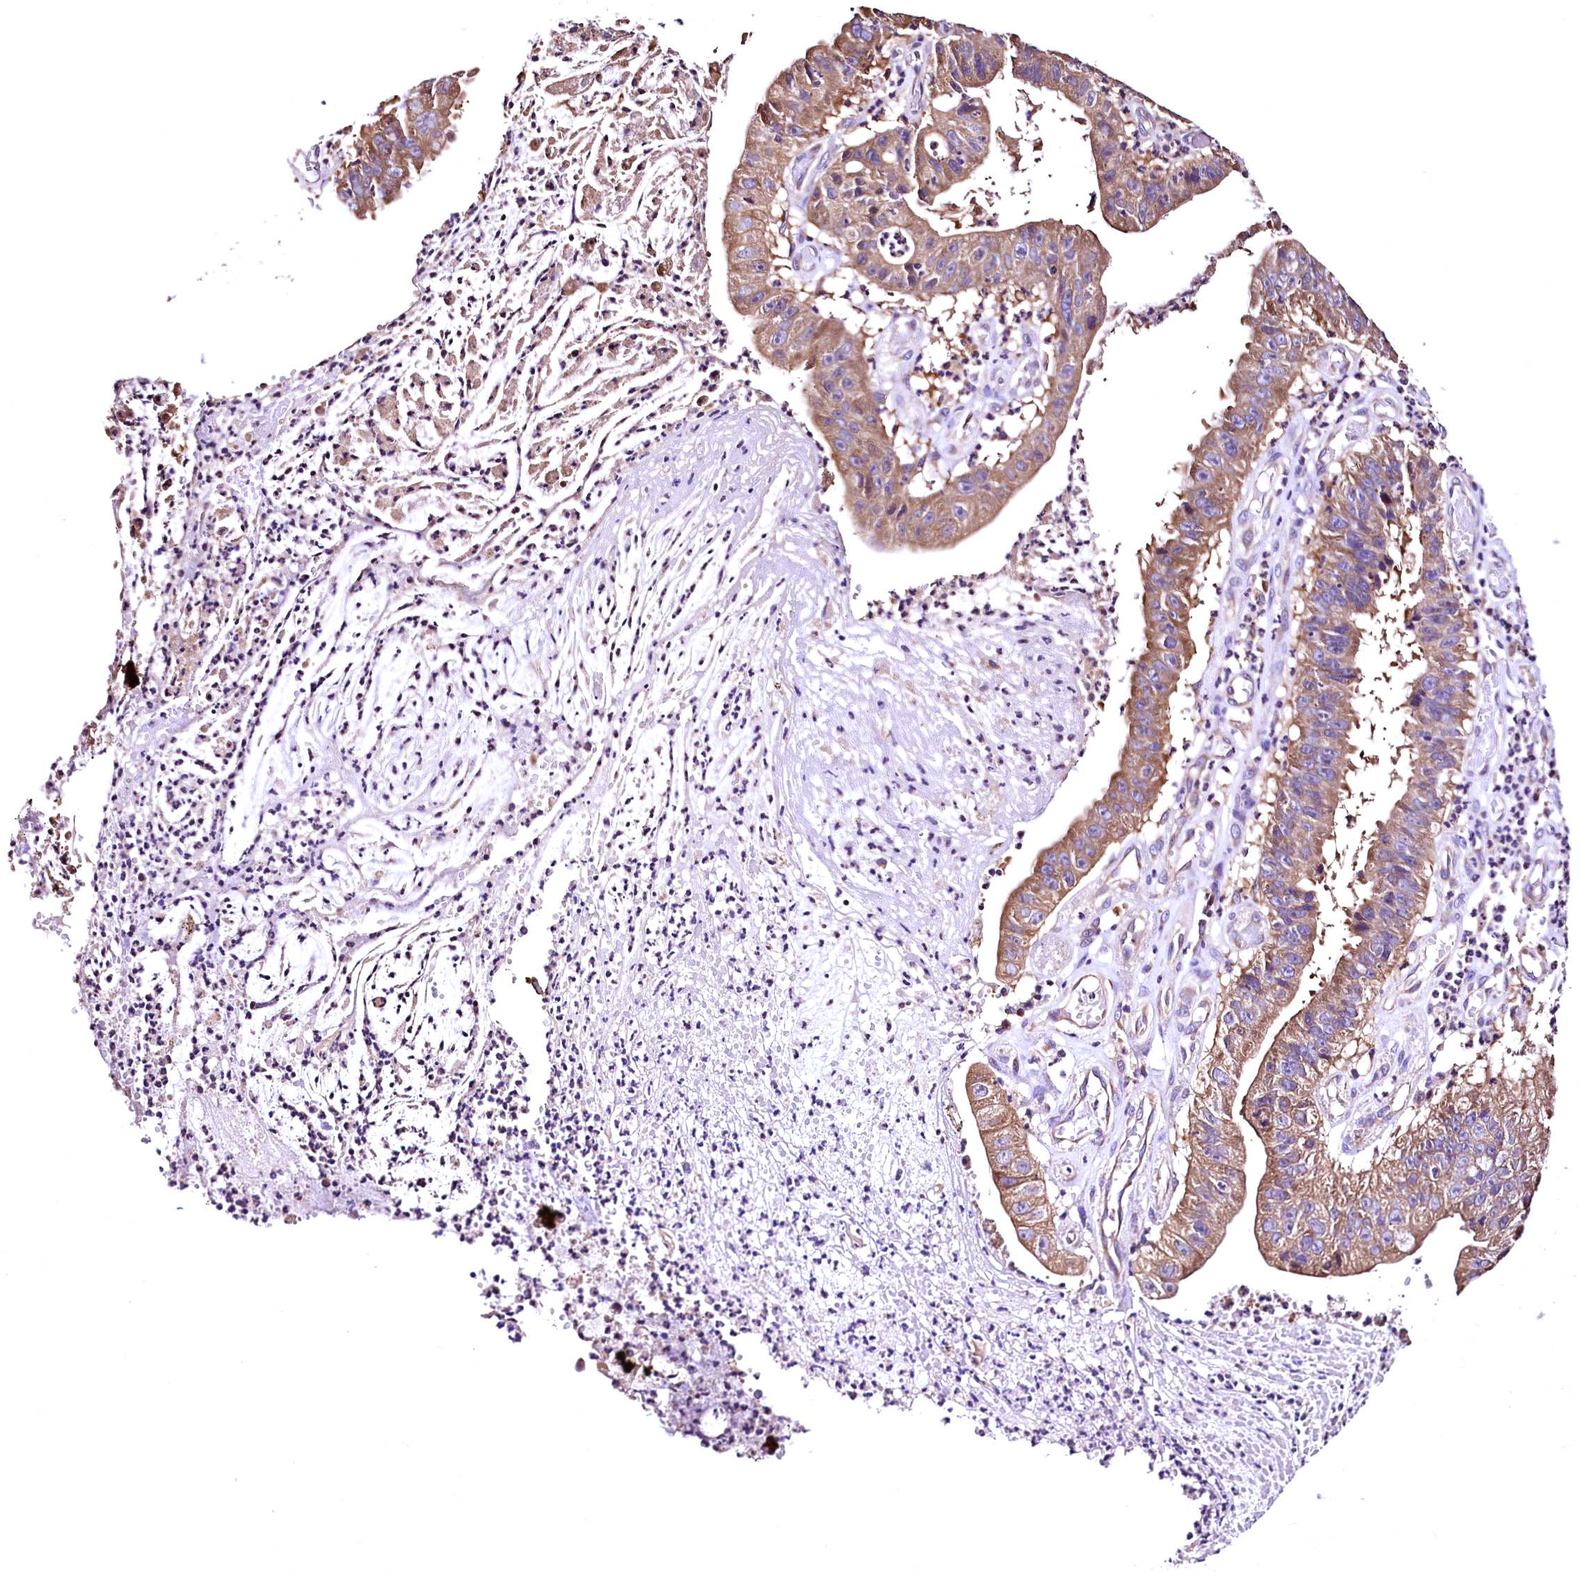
{"staining": {"intensity": "moderate", "quantity": ">75%", "location": "cytoplasmic/membranous"}, "tissue": "stomach cancer", "cell_type": "Tumor cells", "image_type": "cancer", "snomed": [{"axis": "morphology", "description": "Adenocarcinoma, NOS"}, {"axis": "topography", "description": "Stomach"}], "caption": "Protein expression analysis of stomach cancer shows moderate cytoplasmic/membranous expression in about >75% of tumor cells. The staining was performed using DAB (3,3'-diaminobenzidine), with brown indicating positive protein expression. Nuclei are stained blue with hematoxylin.", "gene": "LRSAM1", "patient": {"sex": "male", "age": 59}}